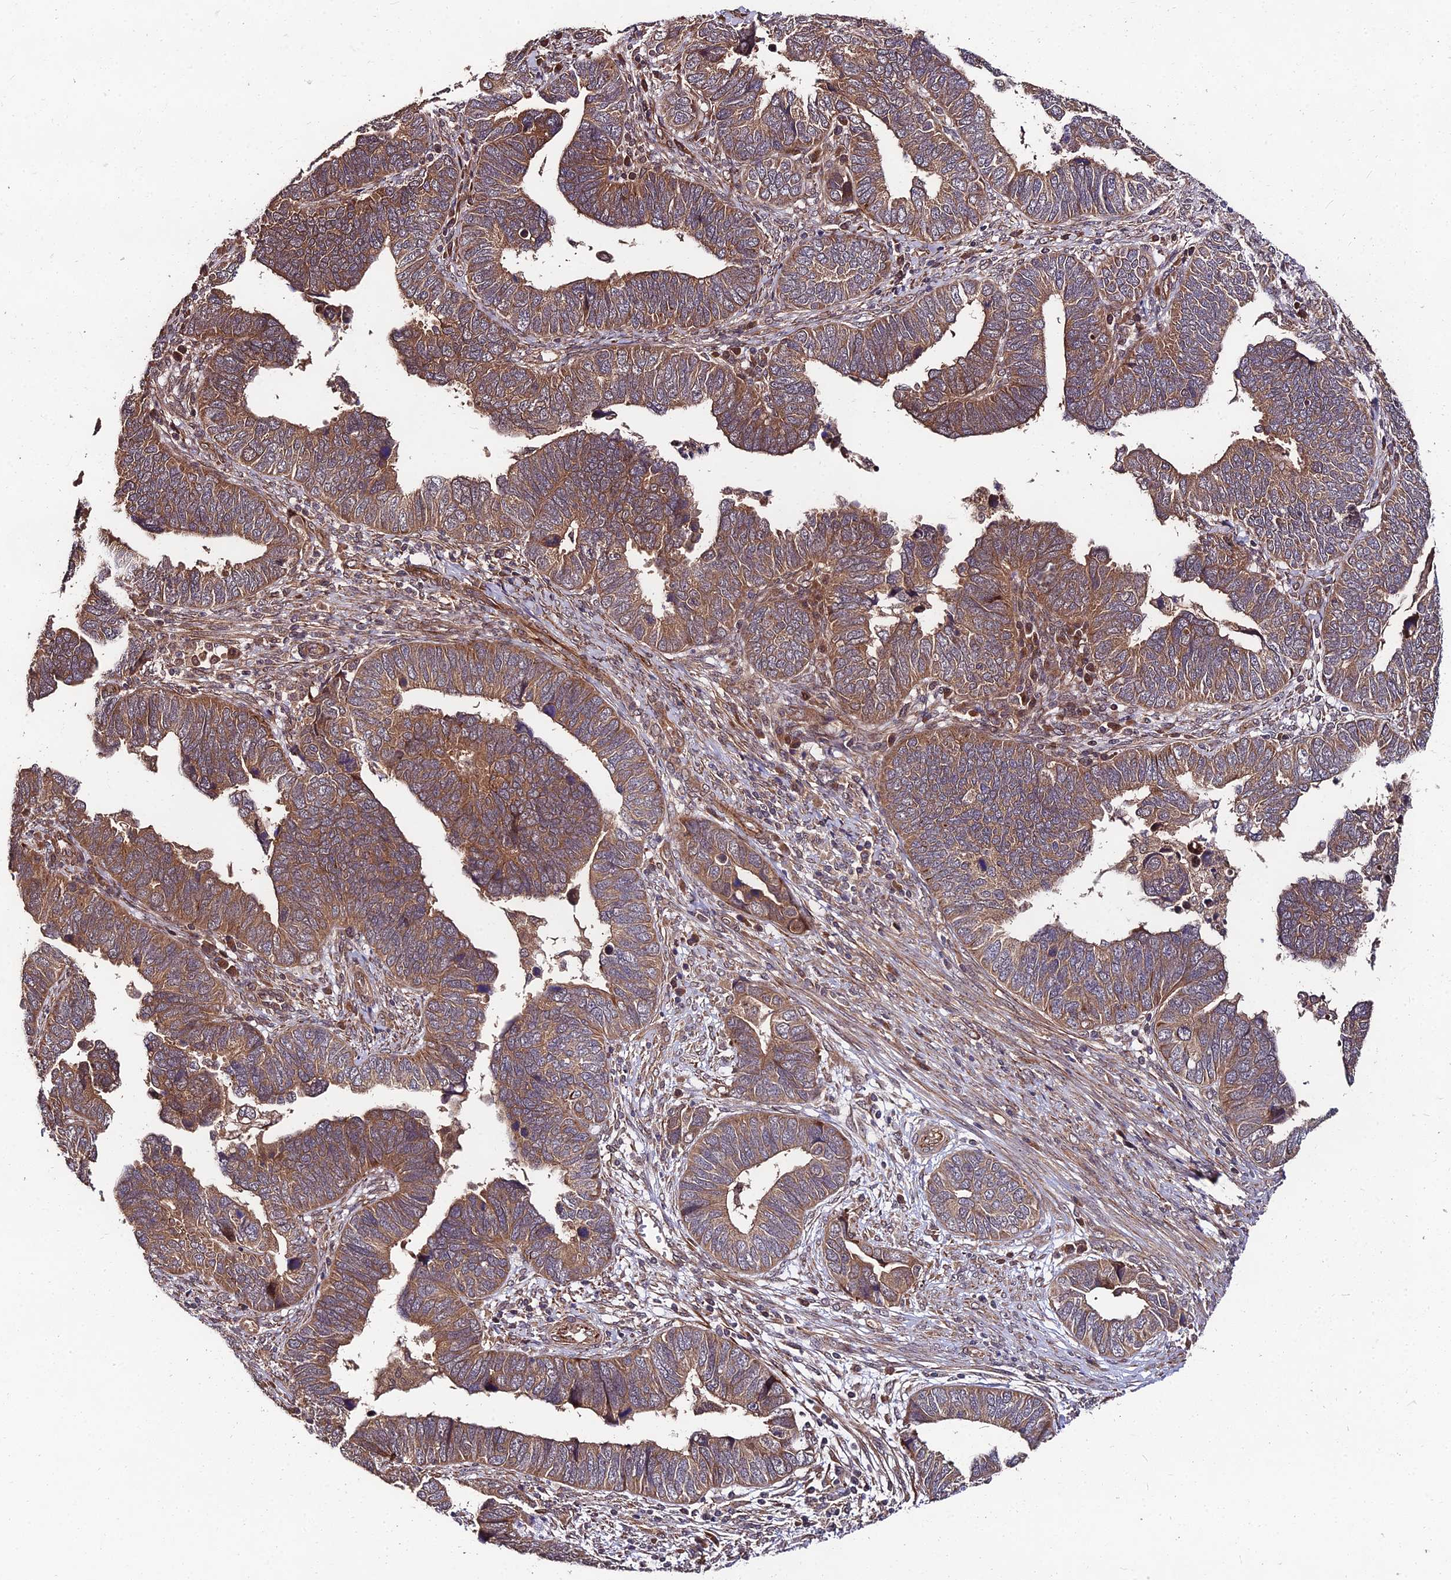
{"staining": {"intensity": "moderate", "quantity": ">75%", "location": "cytoplasmic/membranous"}, "tissue": "endometrial cancer", "cell_type": "Tumor cells", "image_type": "cancer", "snomed": [{"axis": "morphology", "description": "Adenocarcinoma, NOS"}, {"axis": "topography", "description": "Endometrium"}], "caption": "The image displays staining of endometrial cancer, revealing moderate cytoplasmic/membranous protein expression (brown color) within tumor cells. (IHC, brightfield microscopy, high magnification).", "gene": "MKKS", "patient": {"sex": "female", "age": 79}}